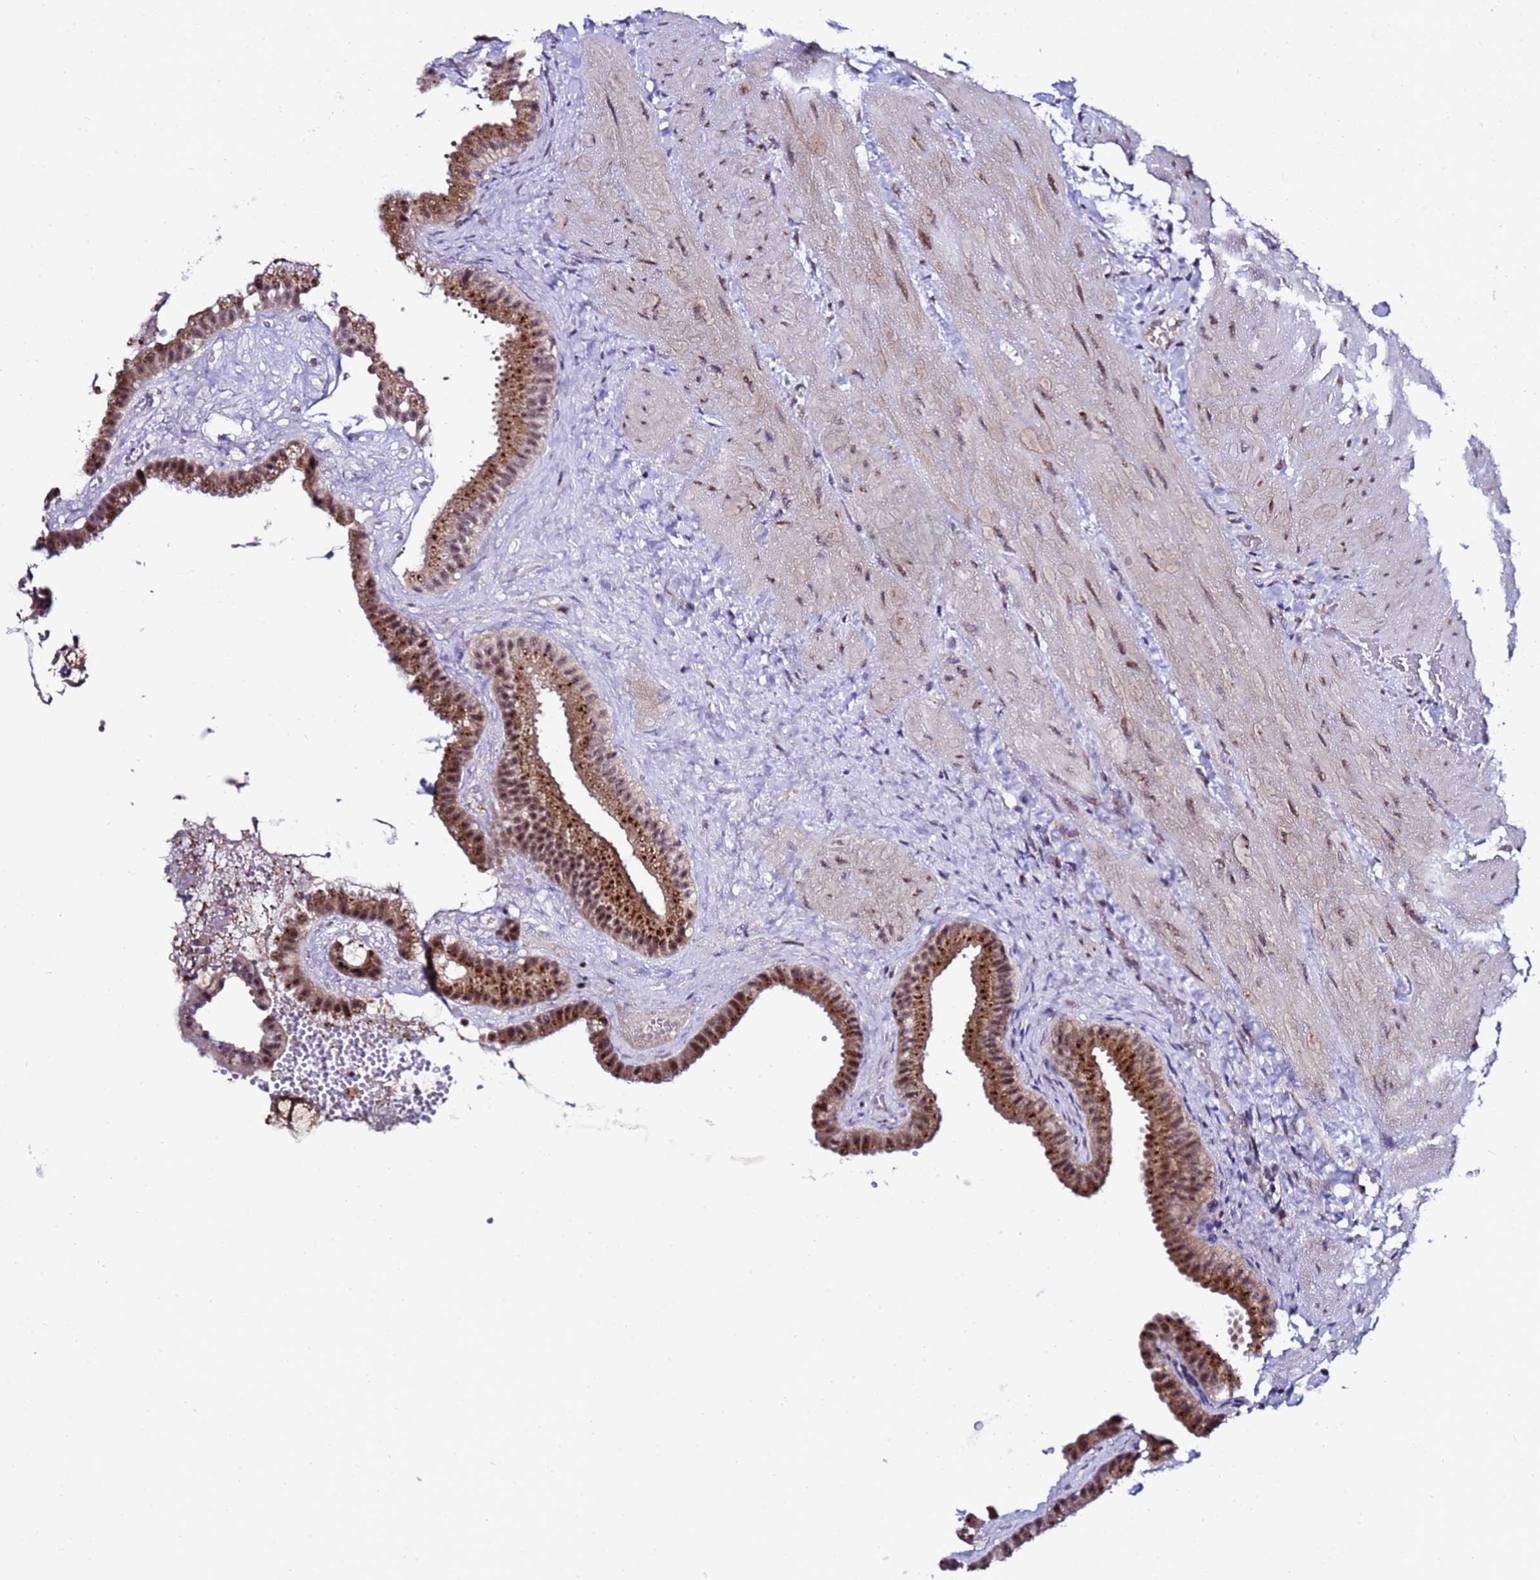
{"staining": {"intensity": "strong", "quantity": ">75%", "location": "cytoplasmic/membranous,nuclear"}, "tissue": "gallbladder", "cell_type": "Glandular cells", "image_type": "normal", "snomed": [{"axis": "morphology", "description": "Normal tissue, NOS"}, {"axis": "topography", "description": "Gallbladder"}], "caption": "Unremarkable gallbladder was stained to show a protein in brown. There is high levels of strong cytoplasmic/membranous,nuclear expression in about >75% of glandular cells.", "gene": "C19orf47", "patient": {"sex": "male", "age": 55}}